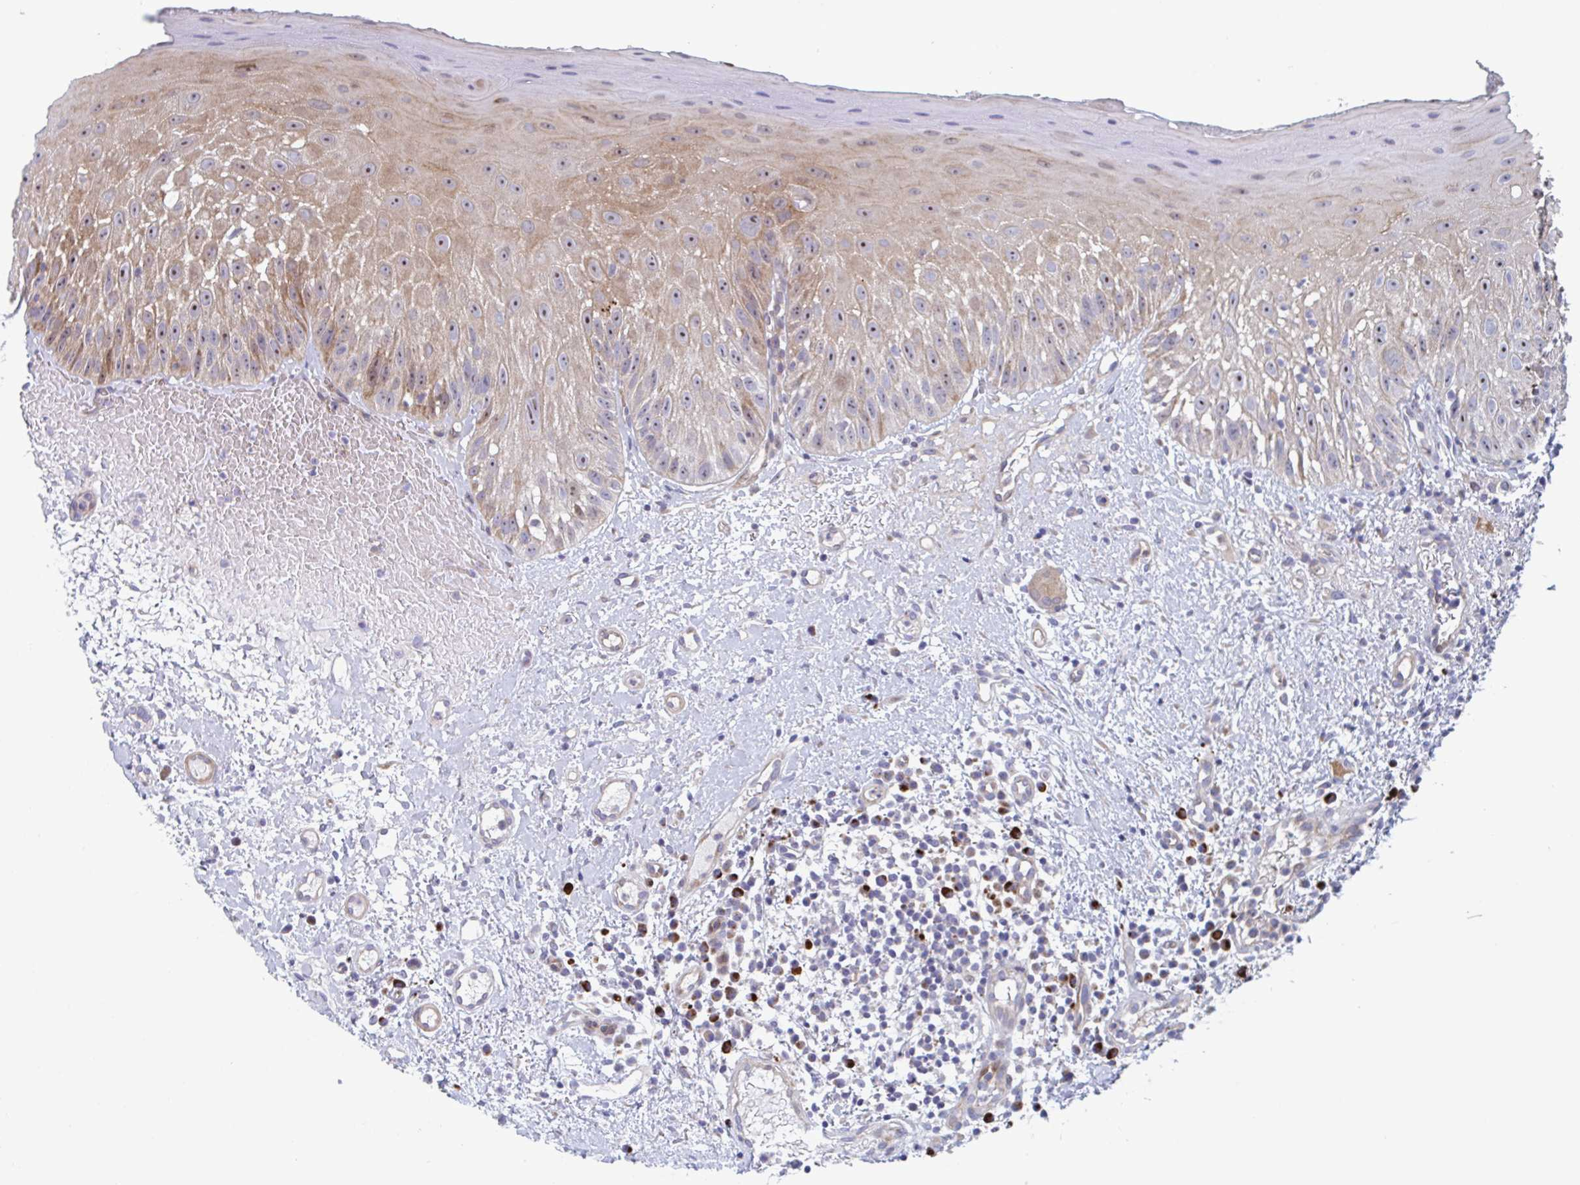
{"staining": {"intensity": "moderate", "quantity": "25%-75%", "location": "cytoplasmic/membranous,nuclear"}, "tissue": "oral mucosa", "cell_type": "Squamous epithelial cells", "image_type": "normal", "snomed": [{"axis": "morphology", "description": "Normal tissue, NOS"}, {"axis": "topography", "description": "Oral tissue"}, {"axis": "topography", "description": "Tounge, NOS"}], "caption": "Moderate cytoplasmic/membranous,nuclear expression for a protein is identified in approximately 25%-75% of squamous epithelial cells of normal oral mucosa using immunohistochemistry (IHC).", "gene": "DUXA", "patient": {"sex": "male", "age": 83}}